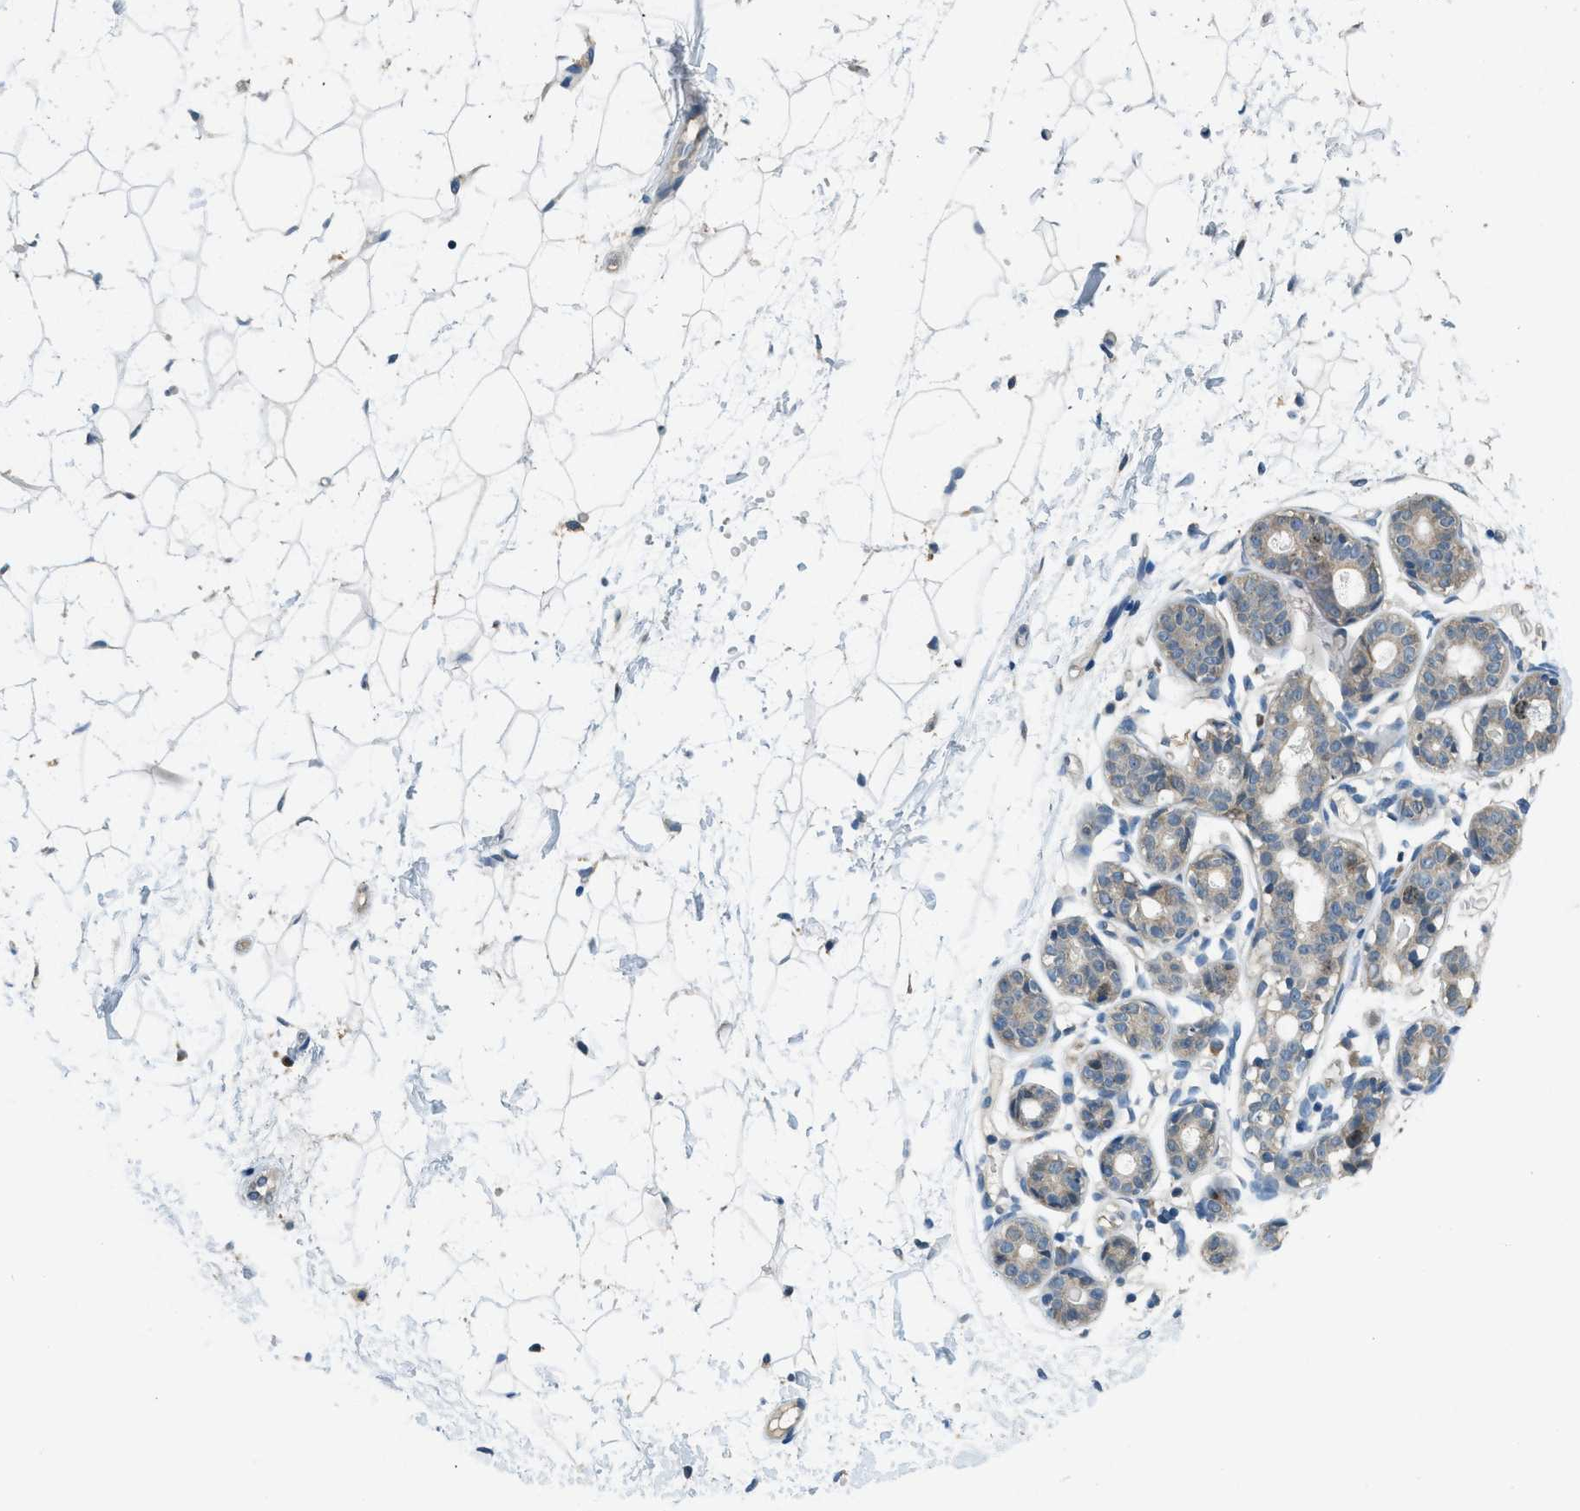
{"staining": {"intensity": "negative", "quantity": "none", "location": "none"}, "tissue": "breast", "cell_type": "Adipocytes", "image_type": "normal", "snomed": [{"axis": "morphology", "description": "Normal tissue, NOS"}, {"axis": "topography", "description": "Breast"}], "caption": "Breast was stained to show a protein in brown. There is no significant staining in adipocytes. (Brightfield microscopy of DAB IHC at high magnification).", "gene": "MIS18A", "patient": {"sex": "female", "age": 22}}